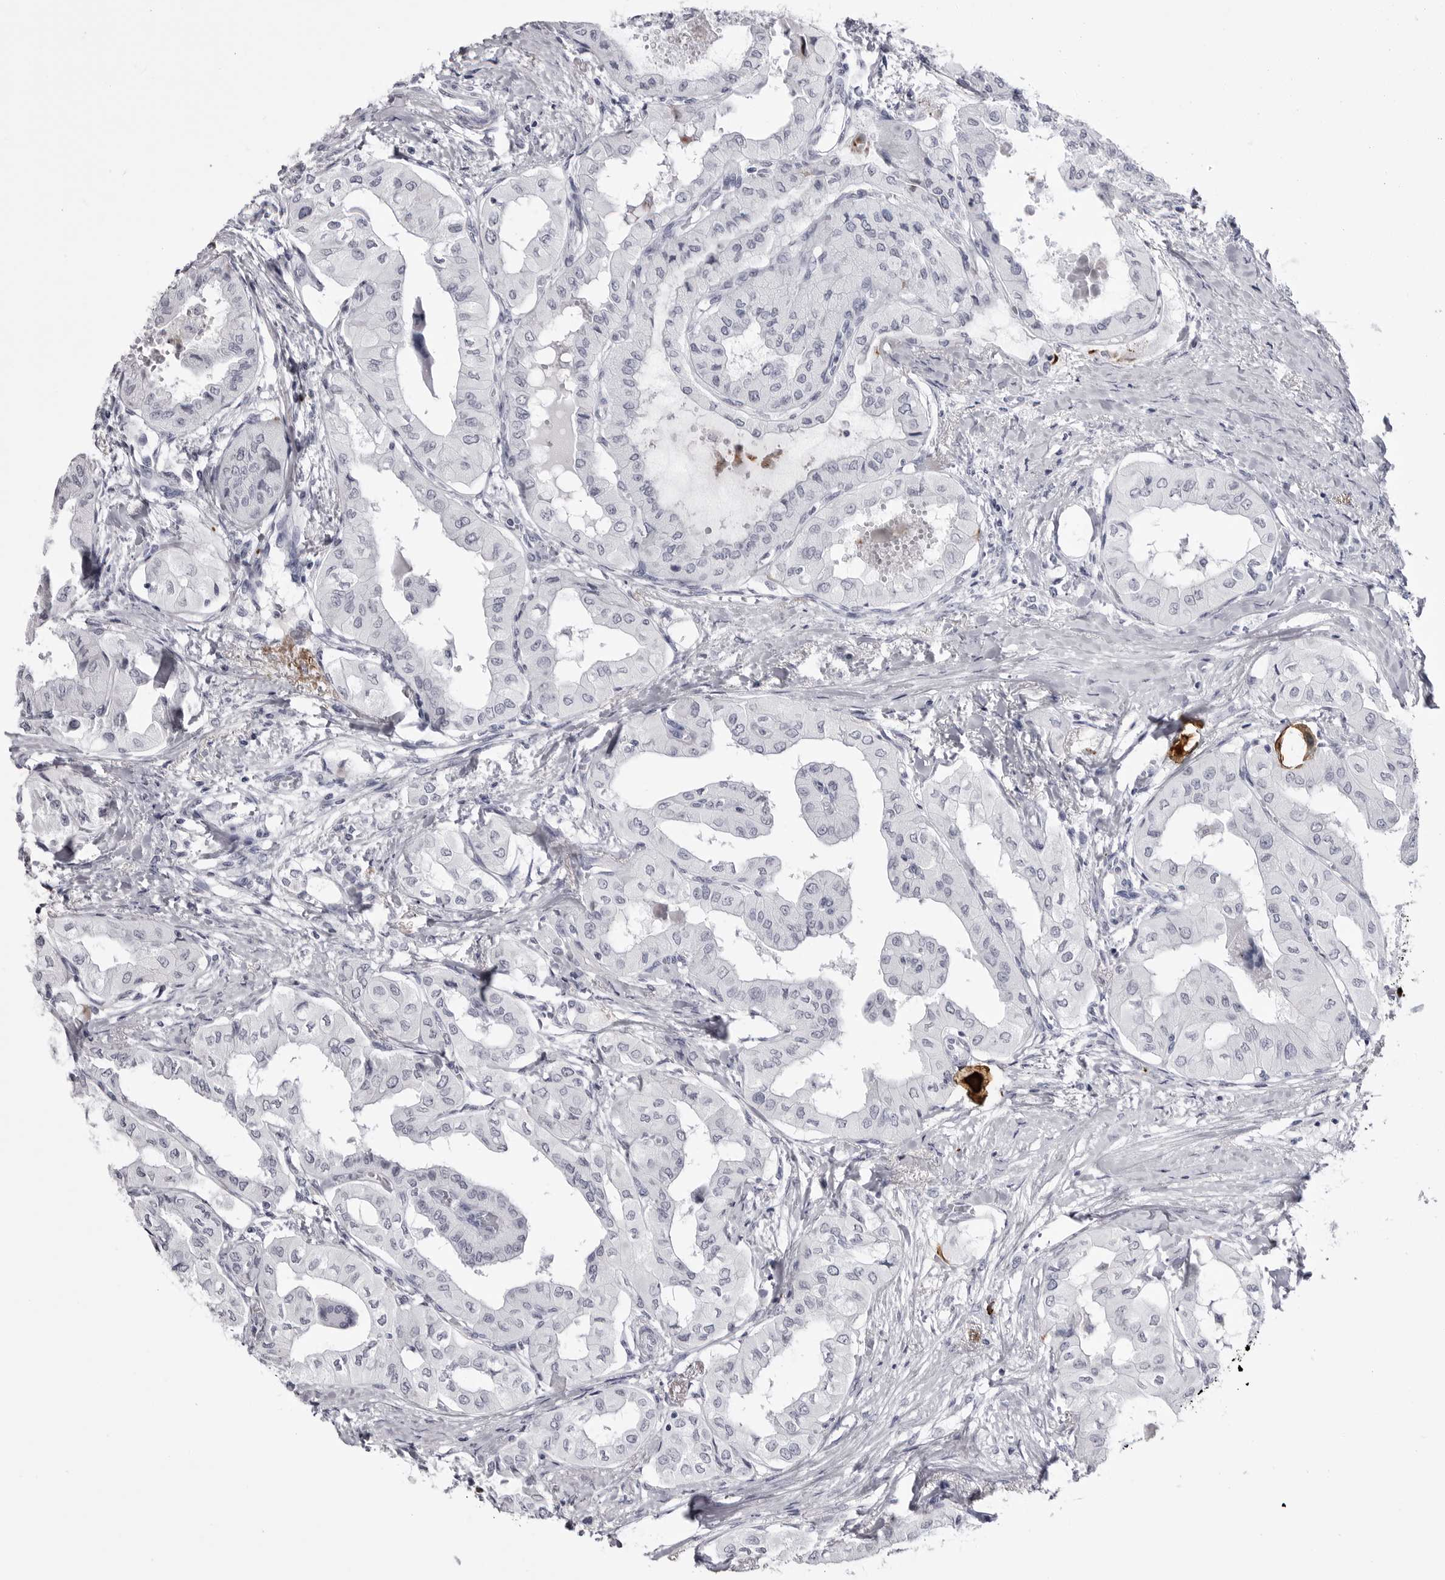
{"staining": {"intensity": "negative", "quantity": "none", "location": "none"}, "tissue": "thyroid cancer", "cell_type": "Tumor cells", "image_type": "cancer", "snomed": [{"axis": "morphology", "description": "Papillary adenocarcinoma, NOS"}, {"axis": "topography", "description": "Thyroid gland"}], "caption": "IHC micrograph of human papillary adenocarcinoma (thyroid) stained for a protein (brown), which demonstrates no staining in tumor cells. (DAB (3,3'-diaminobenzidine) IHC with hematoxylin counter stain).", "gene": "COL26A1", "patient": {"sex": "female", "age": 59}}